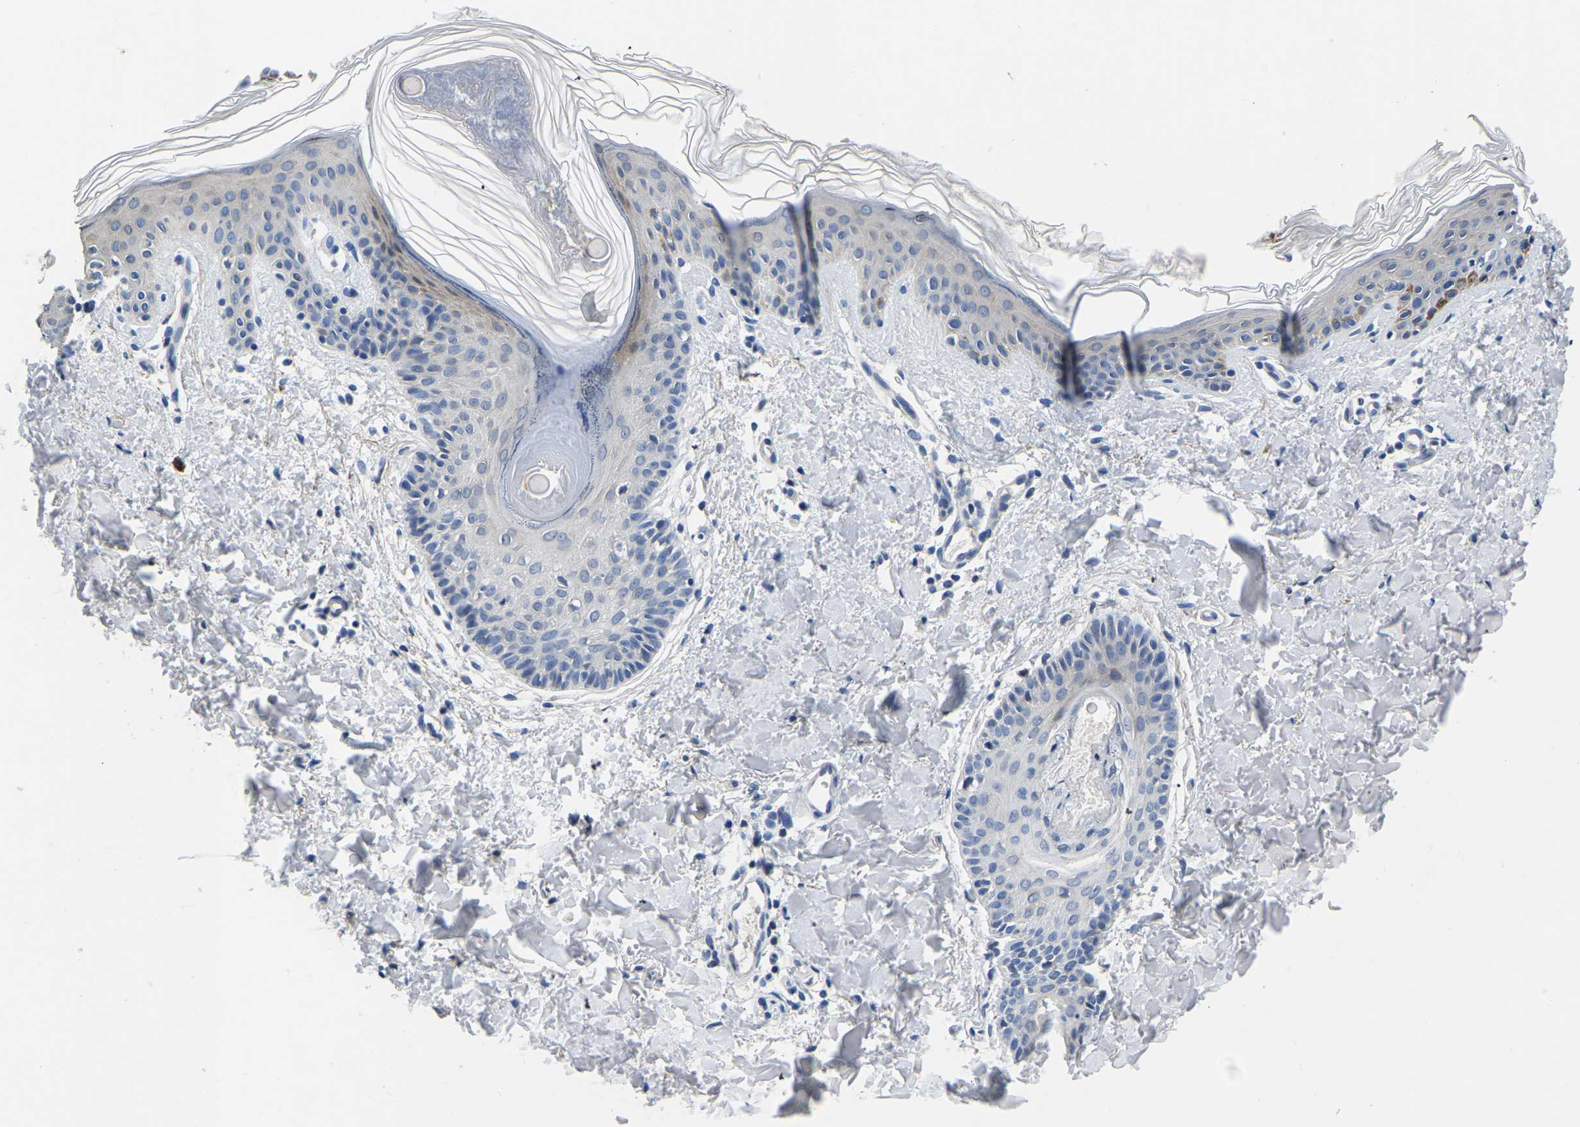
{"staining": {"intensity": "negative", "quantity": "none", "location": "none"}, "tissue": "skin", "cell_type": "Fibroblasts", "image_type": "normal", "snomed": [{"axis": "morphology", "description": "Normal tissue, NOS"}, {"axis": "topography", "description": "Skin"}], "caption": "The photomicrograph shows no significant positivity in fibroblasts of skin. (DAB IHC visualized using brightfield microscopy, high magnification).", "gene": "FGD5", "patient": {"sex": "male", "age": 40}}